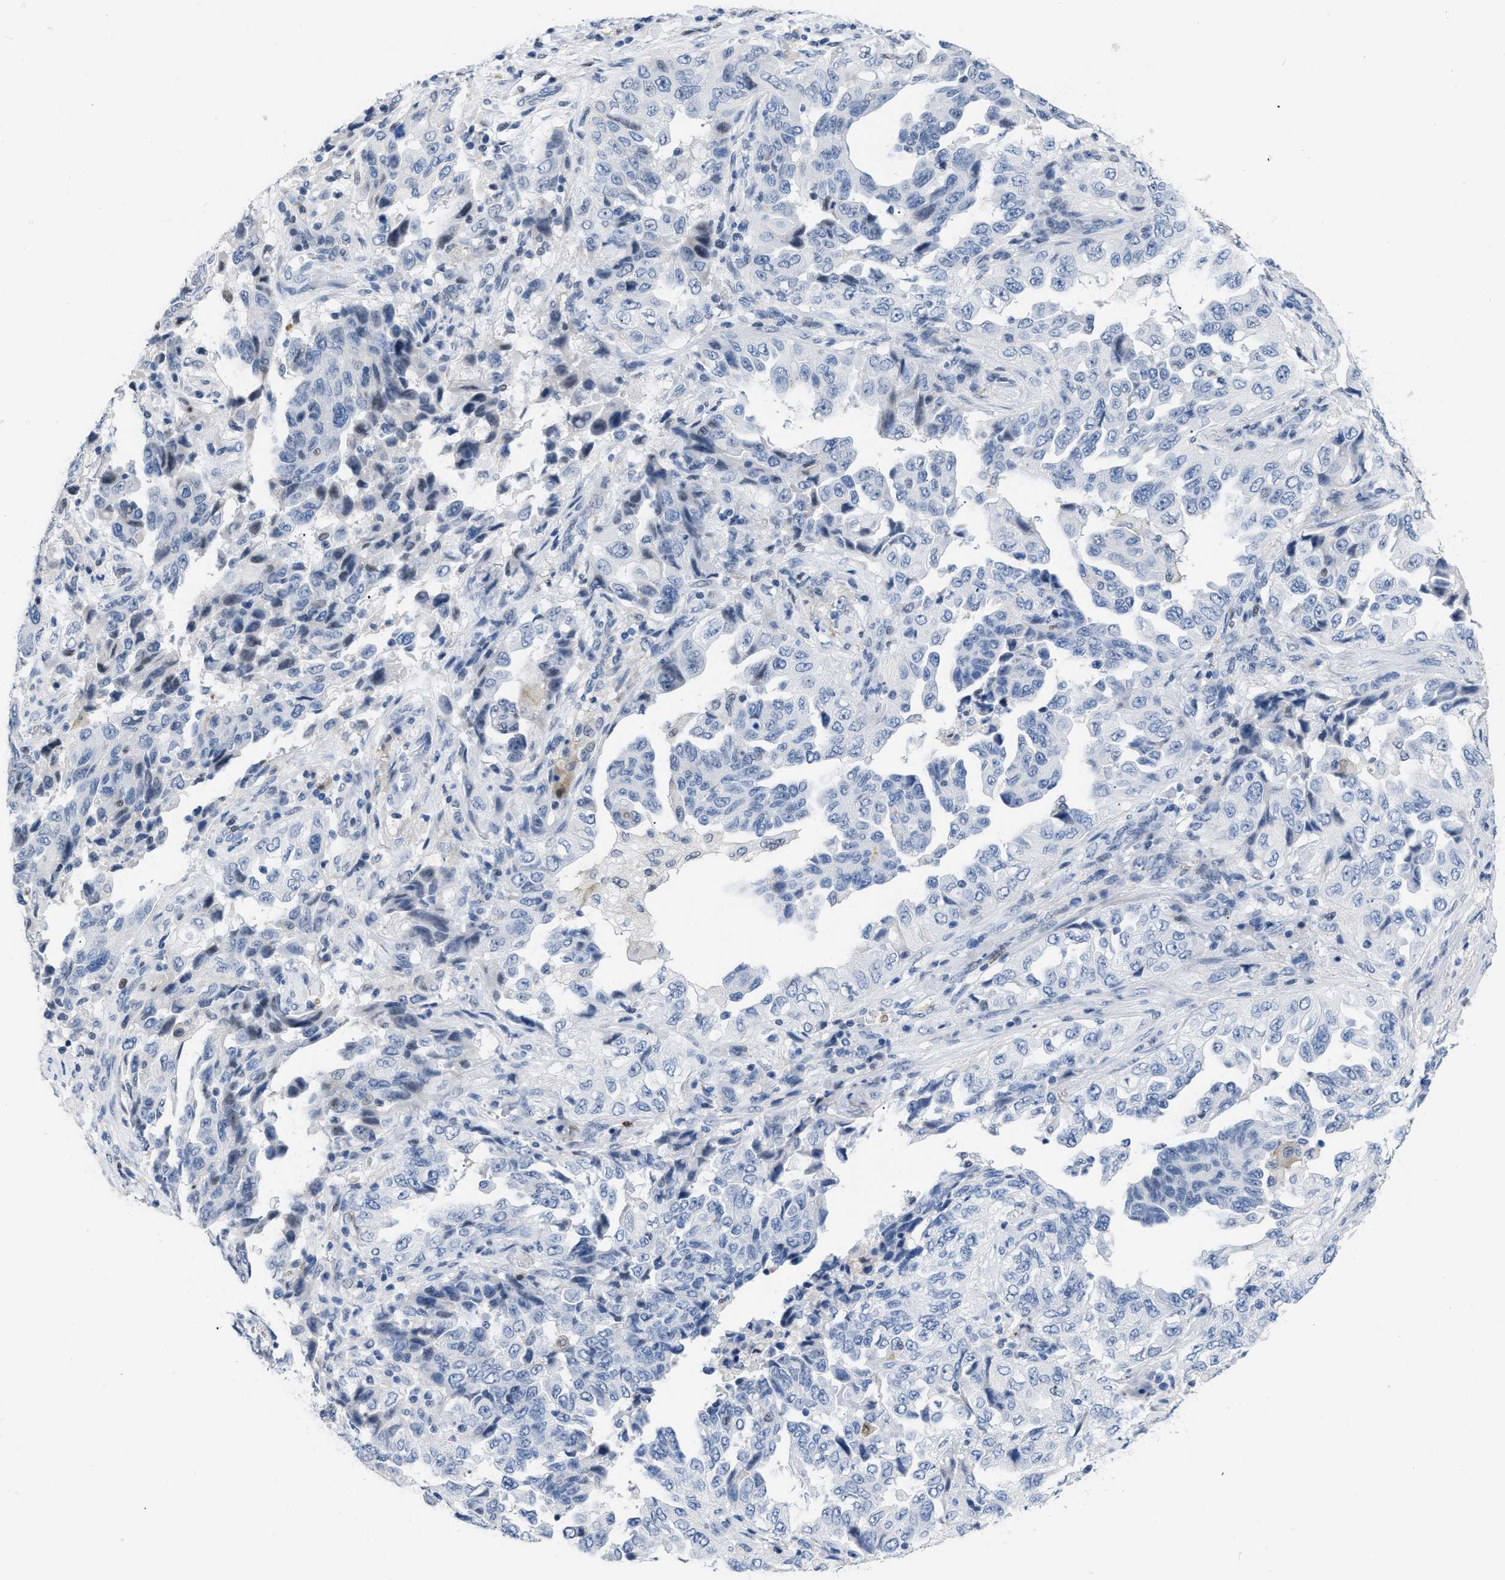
{"staining": {"intensity": "negative", "quantity": "none", "location": "none"}, "tissue": "lung cancer", "cell_type": "Tumor cells", "image_type": "cancer", "snomed": [{"axis": "morphology", "description": "Adenocarcinoma, NOS"}, {"axis": "topography", "description": "Lung"}], "caption": "Tumor cells show no significant protein expression in lung cancer. Brightfield microscopy of immunohistochemistry (IHC) stained with DAB (brown) and hematoxylin (blue), captured at high magnification.", "gene": "BOLL", "patient": {"sex": "female", "age": 51}}